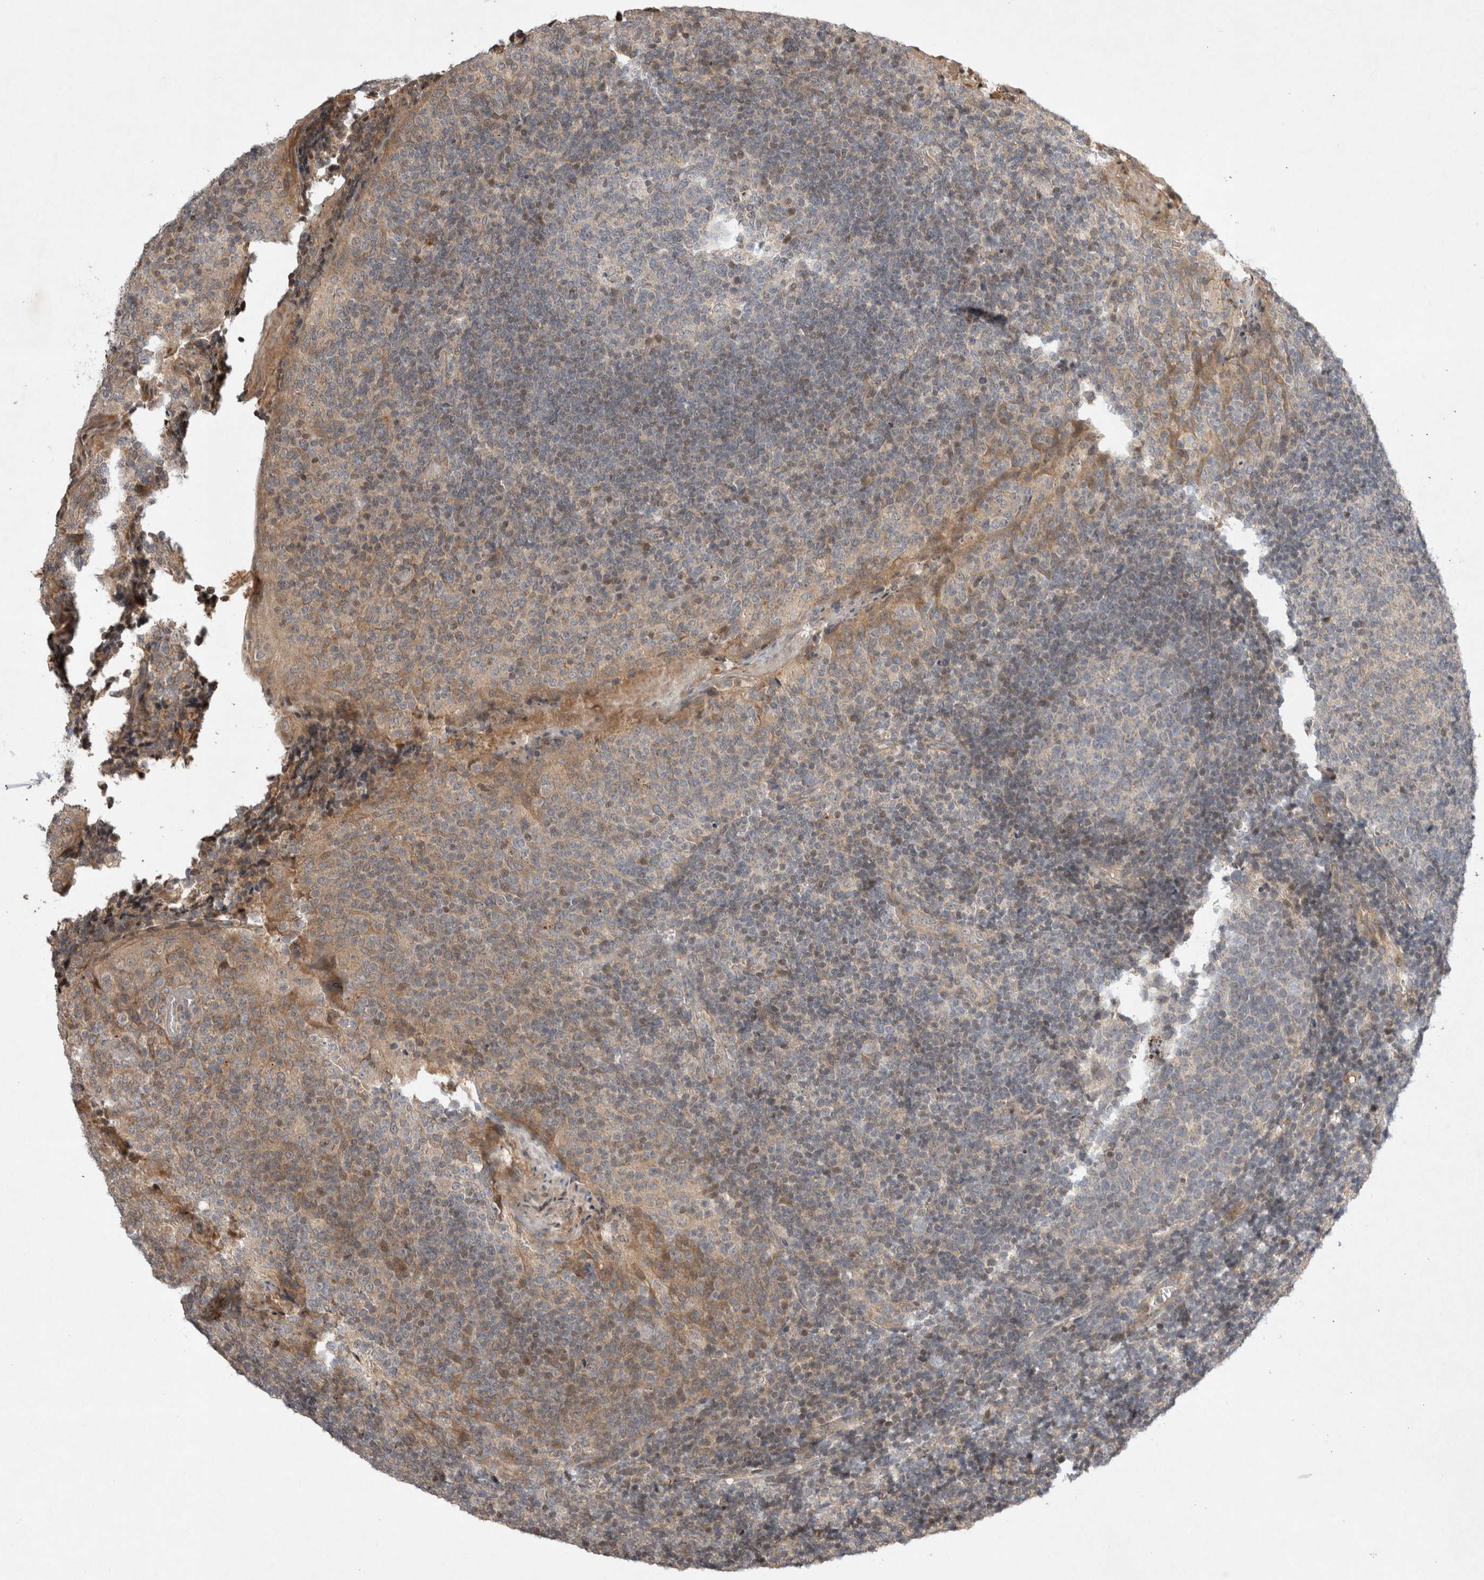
{"staining": {"intensity": "moderate", "quantity": "<25%", "location": "nuclear"}, "tissue": "tonsil", "cell_type": "Germinal center cells", "image_type": "normal", "snomed": [{"axis": "morphology", "description": "Normal tissue, NOS"}, {"axis": "topography", "description": "Tonsil"}], "caption": "Immunohistochemistry histopathology image of unremarkable human tonsil stained for a protein (brown), which displays low levels of moderate nuclear expression in about <25% of germinal center cells.", "gene": "EIF2AK1", "patient": {"sex": "female", "age": 19}}